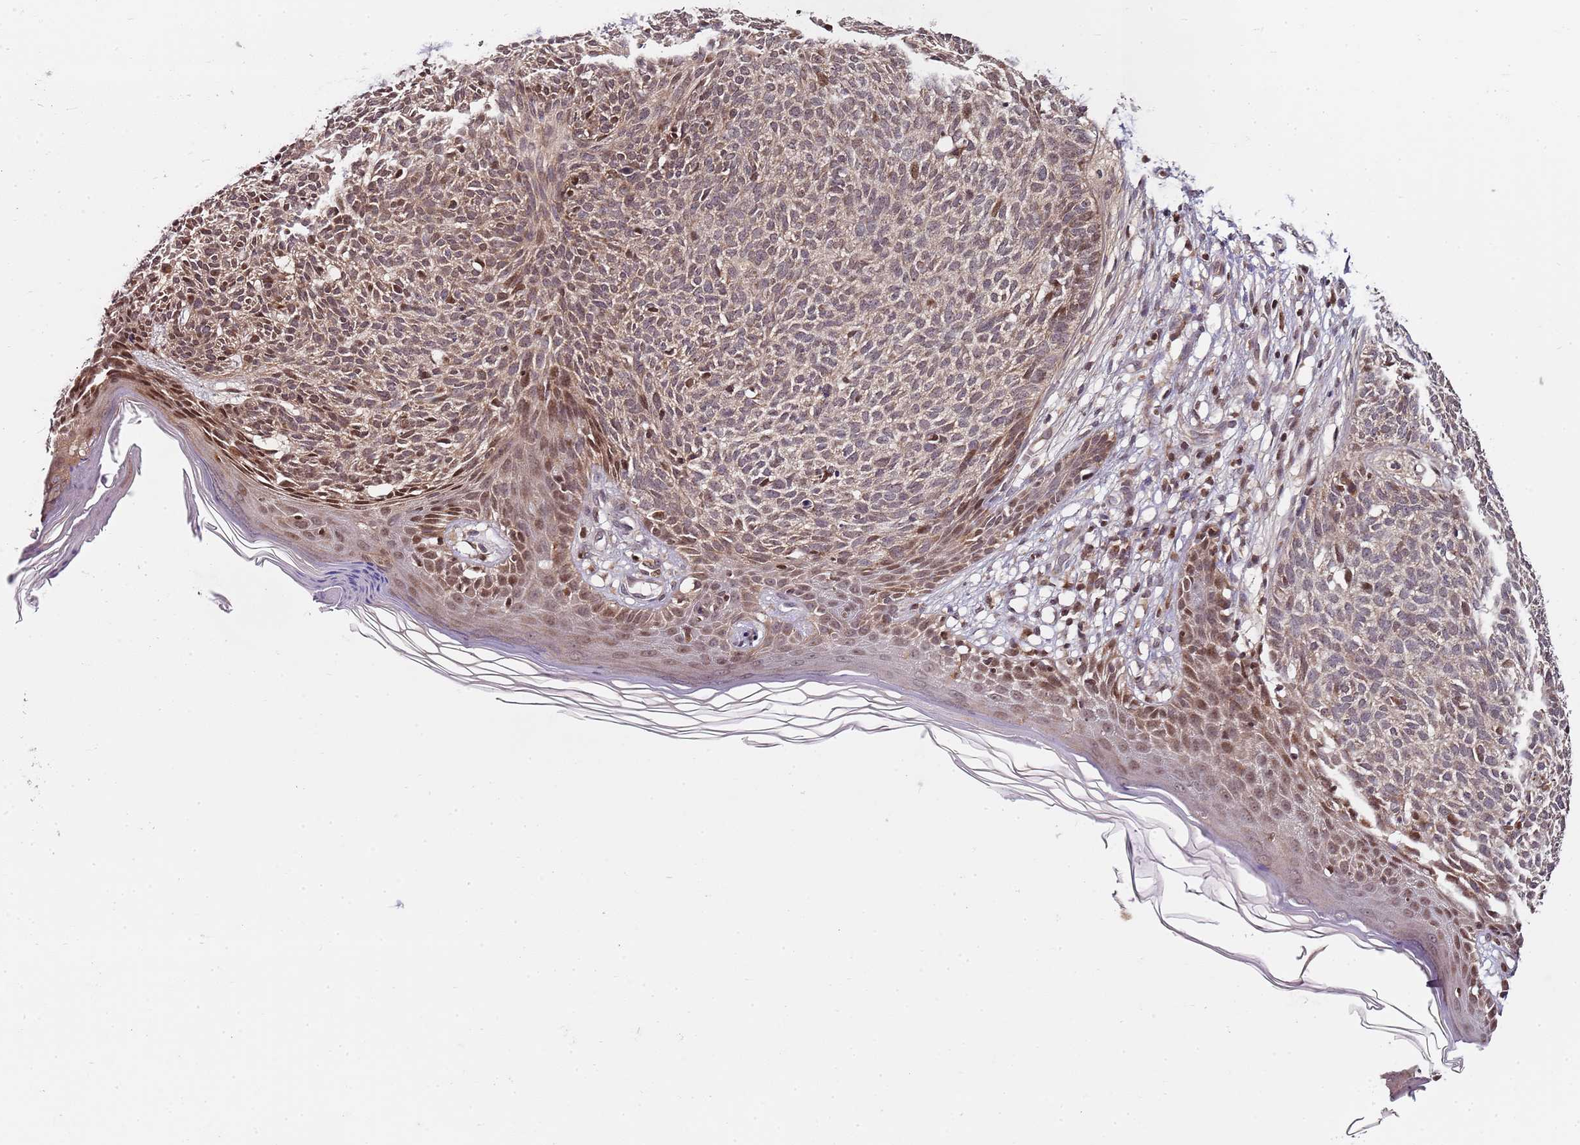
{"staining": {"intensity": "weak", "quantity": ">75%", "location": "cytoplasmic/membranous"}, "tissue": "skin cancer", "cell_type": "Tumor cells", "image_type": "cancer", "snomed": [{"axis": "morphology", "description": "Basal cell carcinoma"}, {"axis": "topography", "description": "Skin"}], "caption": "Immunohistochemistry of basal cell carcinoma (skin) reveals low levels of weak cytoplasmic/membranous staining in approximately >75% of tumor cells.", "gene": "EDC3", "patient": {"sex": "female", "age": 66}}